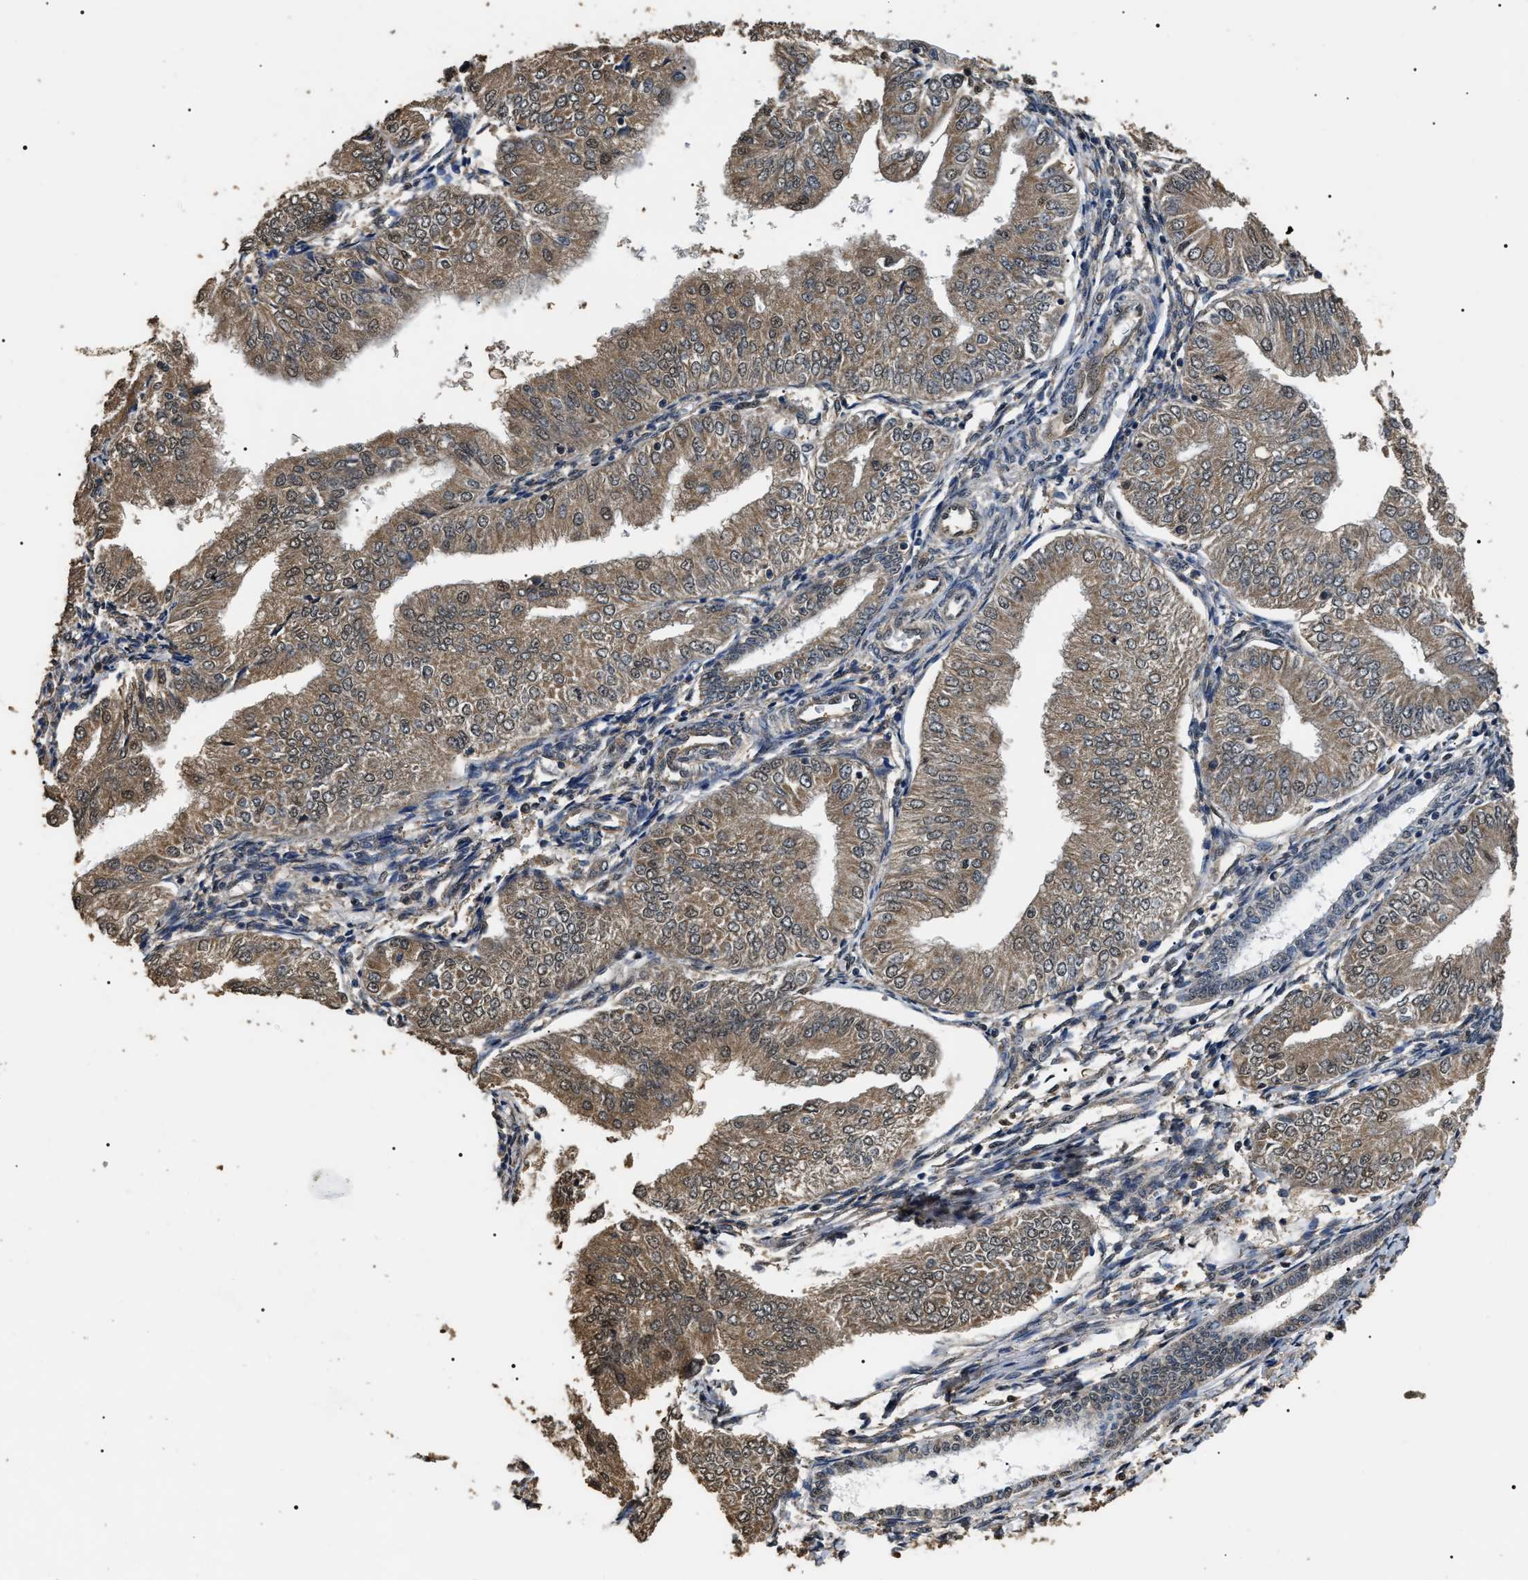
{"staining": {"intensity": "moderate", "quantity": ">75%", "location": "cytoplasmic/membranous,nuclear"}, "tissue": "endometrial cancer", "cell_type": "Tumor cells", "image_type": "cancer", "snomed": [{"axis": "morphology", "description": "Adenocarcinoma, NOS"}, {"axis": "topography", "description": "Endometrium"}], "caption": "IHC micrograph of human endometrial cancer stained for a protein (brown), which reveals medium levels of moderate cytoplasmic/membranous and nuclear staining in about >75% of tumor cells.", "gene": "PSMD8", "patient": {"sex": "female", "age": 53}}